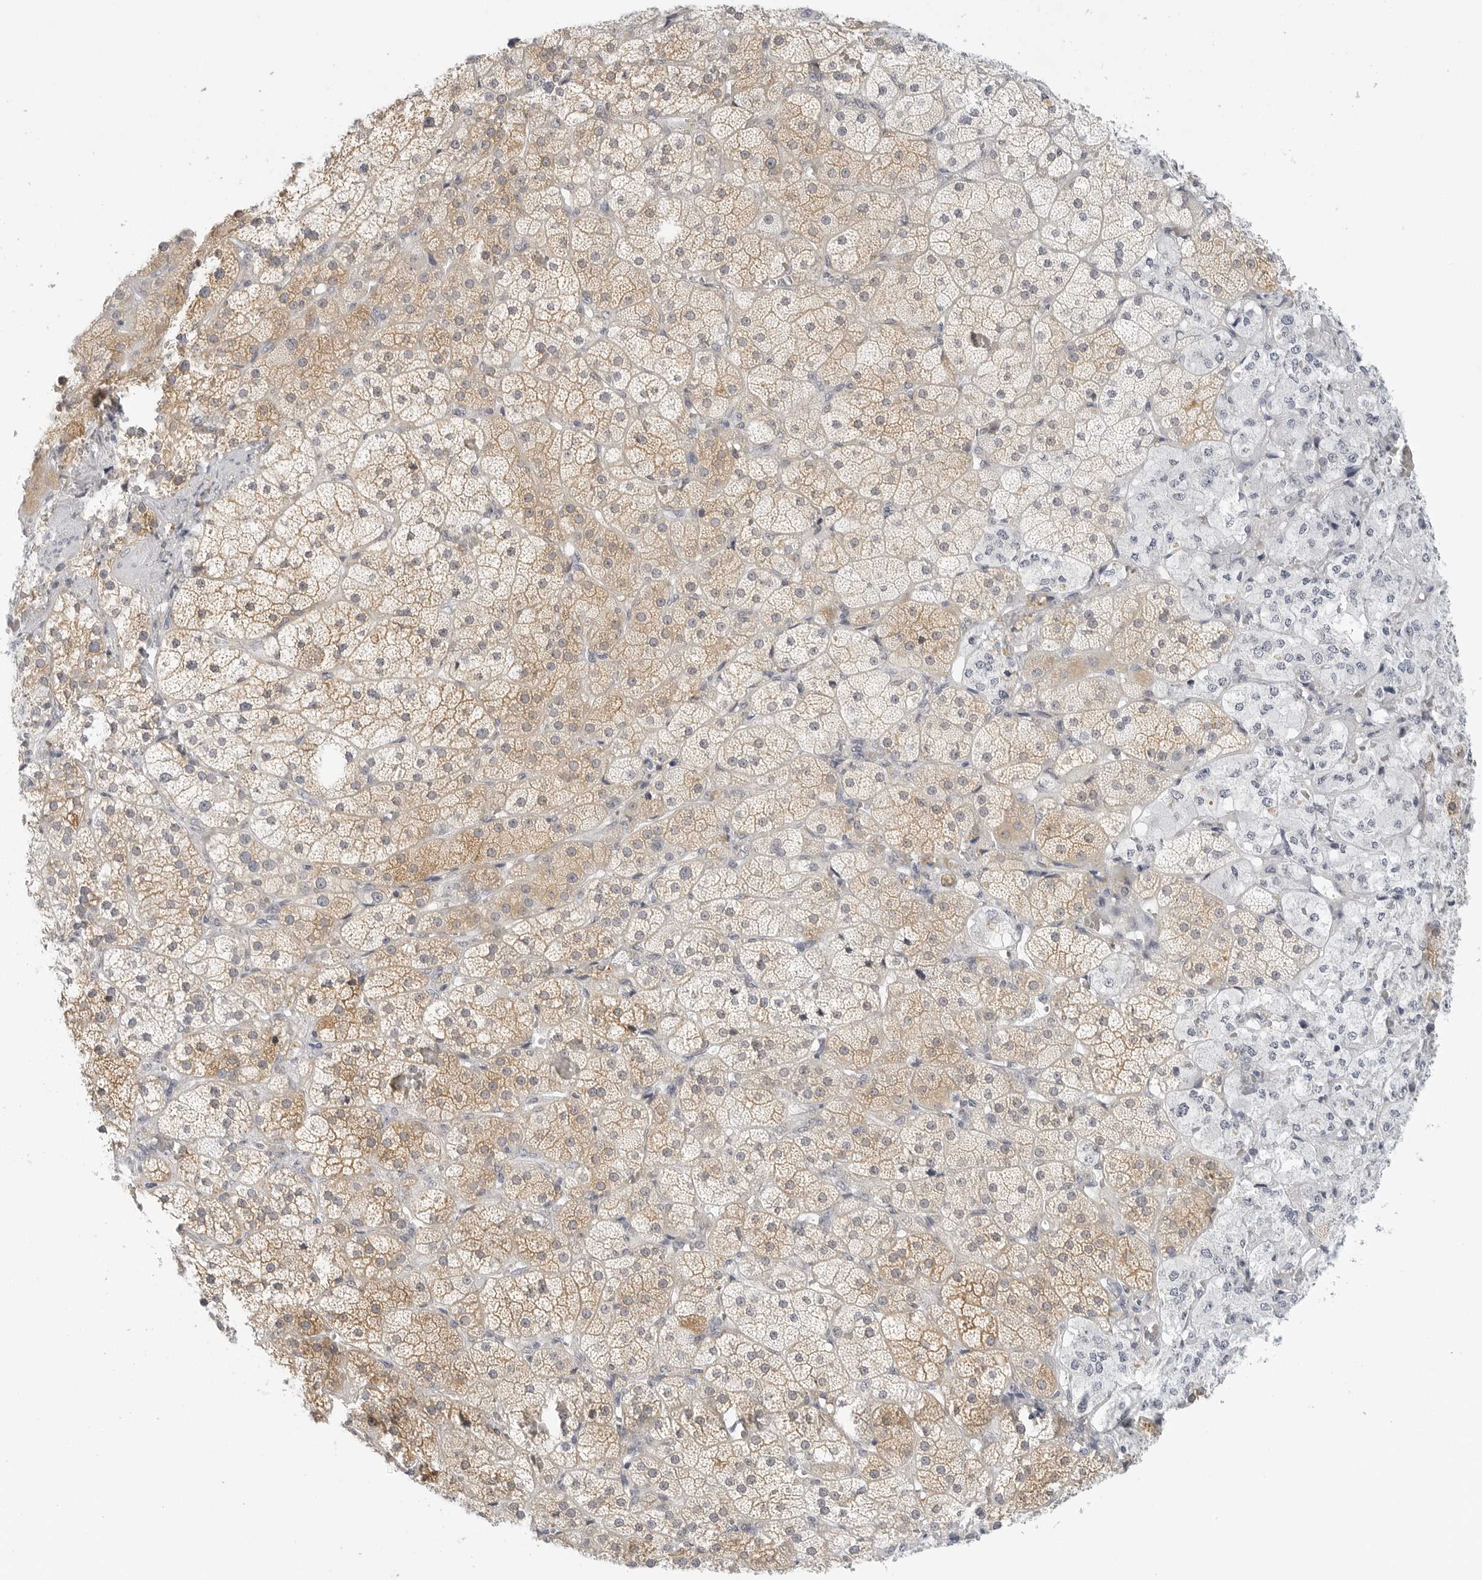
{"staining": {"intensity": "moderate", "quantity": ">75%", "location": "cytoplasmic/membranous"}, "tissue": "adrenal gland", "cell_type": "Glandular cells", "image_type": "normal", "snomed": [{"axis": "morphology", "description": "Normal tissue, NOS"}, {"axis": "topography", "description": "Adrenal gland"}], "caption": "Moderate cytoplasmic/membranous positivity is present in about >75% of glandular cells in unremarkable adrenal gland.", "gene": "THEM4", "patient": {"sex": "male", "age": 57}}